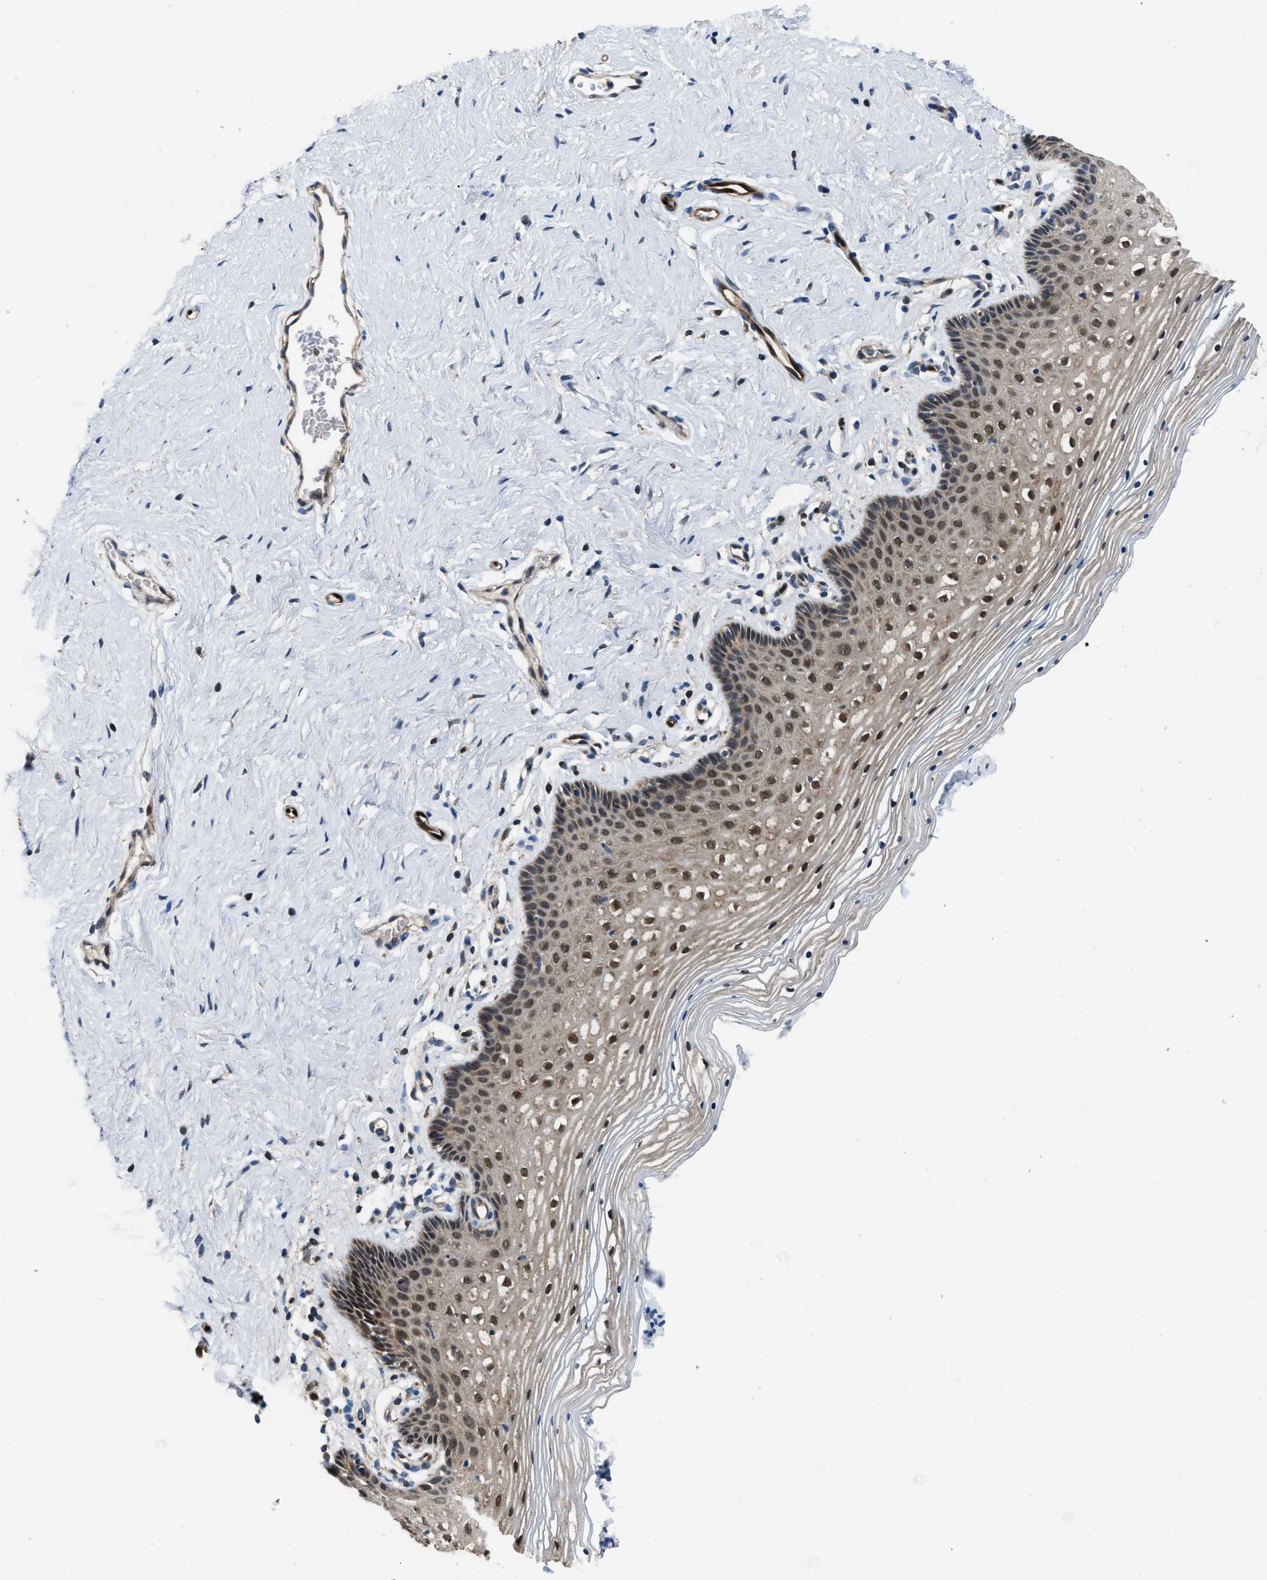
{"staining": {"intensity": "moderate", "quantity": ">75%", "location": "cytoplasmic/membranous,nuclear"}, "tissue": "vagina", "cell_type": "Squamous epithelial cells", "image_type": "normal", "snomed": [{"axis": "morphology", "description": "Normal tissue, NOS"}, {"axis": "topography", "description": "Vagina"}], "caption": "Vagina stained with immunohistochemistry reveals moderate cytoplasmic/membranous,nuclear staining in about >75% of squamous epithelial cells.", "gene": "PPA1", "patient": {"sex": "female", "age": 32}}